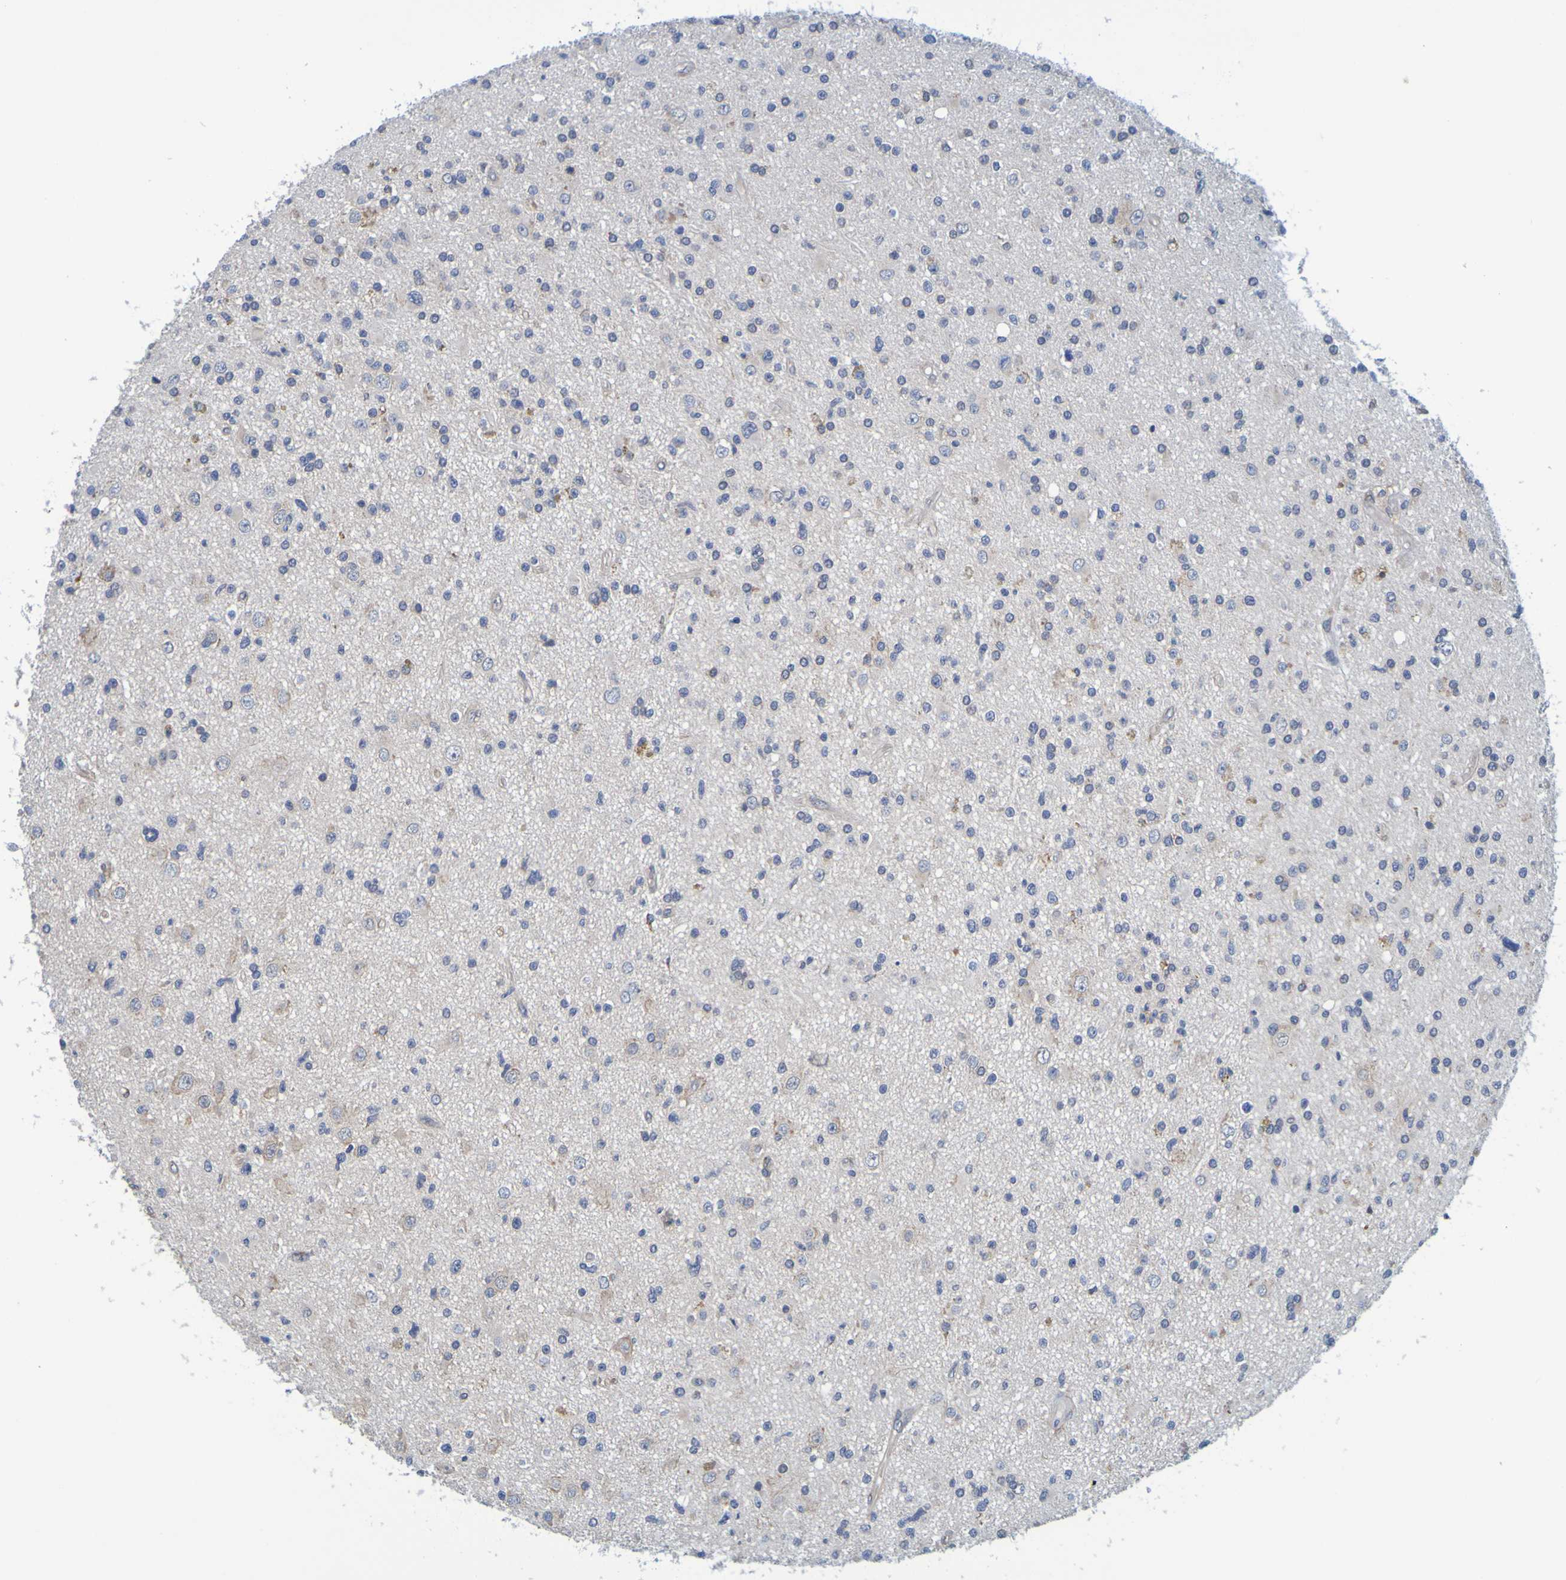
{"staining": {"intensity": "negative", "quantity": "none", "location": "none"}, "tissue": "glioma", "cell_type": "Tumor cells", "image_type": "cancer", "snomed": [{"axis": "morphology", "description": "Glioma, malignant, High grade"}, {"axis": "topography", "description": "Brain"}], "caption": "Glioma was stained to show a protein in brown. There is no significant expression in tumor cells. The staining is performed using DAB brown chromogen with nuclei counter-stained in using hematoxylin.", "gene": "SIL1", "patient": {"sex": "male", "age": 33}}